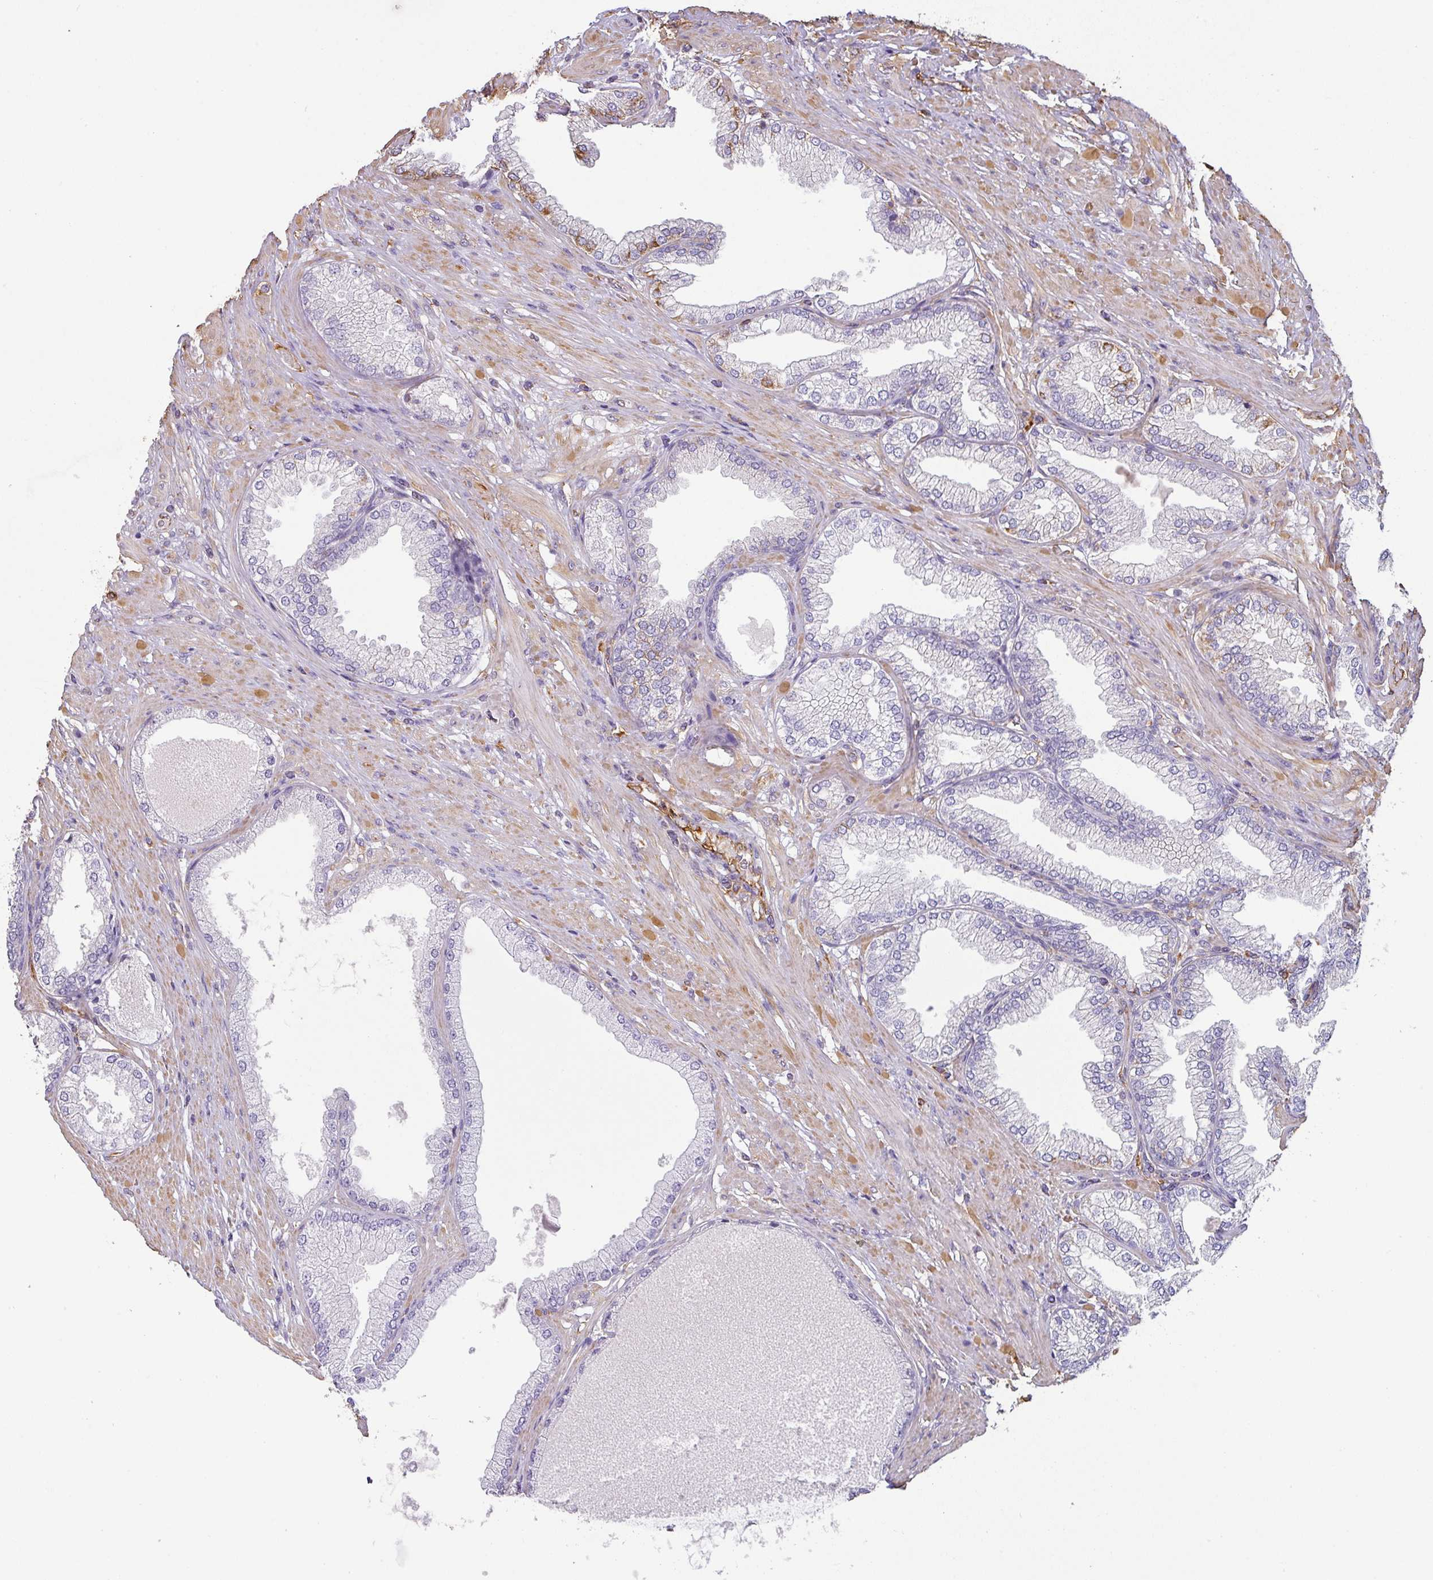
{"staining": {"intensity": "negative", "quantity": "none", "location": "none"}, "tissue": "prostate cancer", "cell_type": "Tumor cells", "image_type": "cancer", "snomed": [{"axis": "morphology", "description": "Adenocarcinoma, High grade"}, {"axis": "topography", "description": "Prostate"}], "caption": "Prostate cancer was stained to show a protein in brown. There is no significant expression in tumor cells.", "gene": "ZNF280C", "patient": {"sex": "male", "age": 71}}